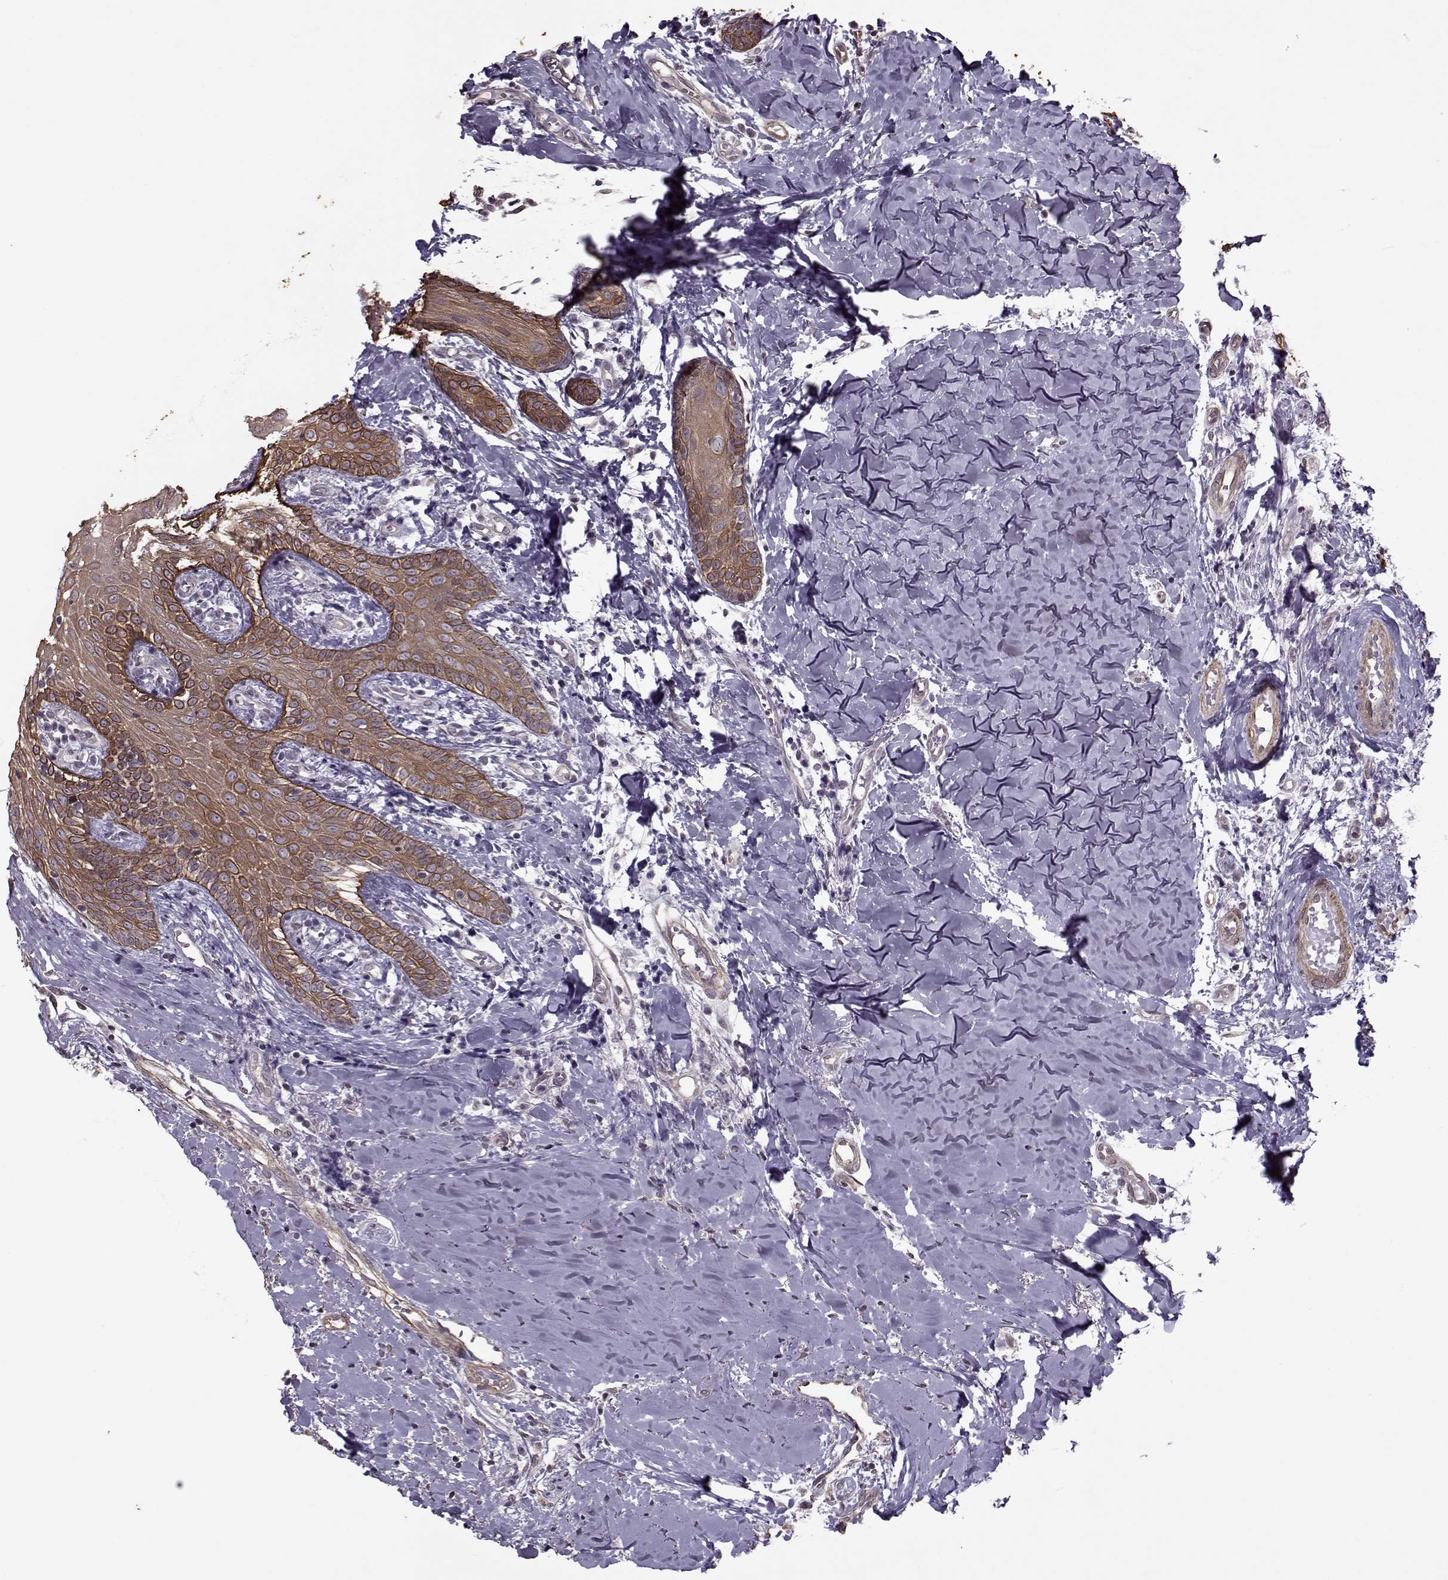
{"staining": {"intensity": "strong", "quantity": ">75%", "location": "cytoplasmic/membranous"}, "tissue": "head and neck cancer", "cell_type": "Tumor cells", "image_type": "cancer", "snomed": [{"axis": "morphology", "description": "Normal tissue, NOS"}, {"axis": "morphology", "description": "Squamous cell carcinoma, NOS"}, {"axis": "topography", "description": "Oral tissue"}, {"axis": "topography", "description": "Salivary gland"}, {"axis": "topography", "description": "Head-Neck"}], "caption": "Protein analysis of squamous cell carcinoma (head and neck) tissue exhibits strong cytoplasmic/membranous expression in about >75% of tumor cells. The protein is shown in brown color, while the nuclei are stained blue.", "gene": "KRT9", "patient": {"sex": "female", "age": 62}}